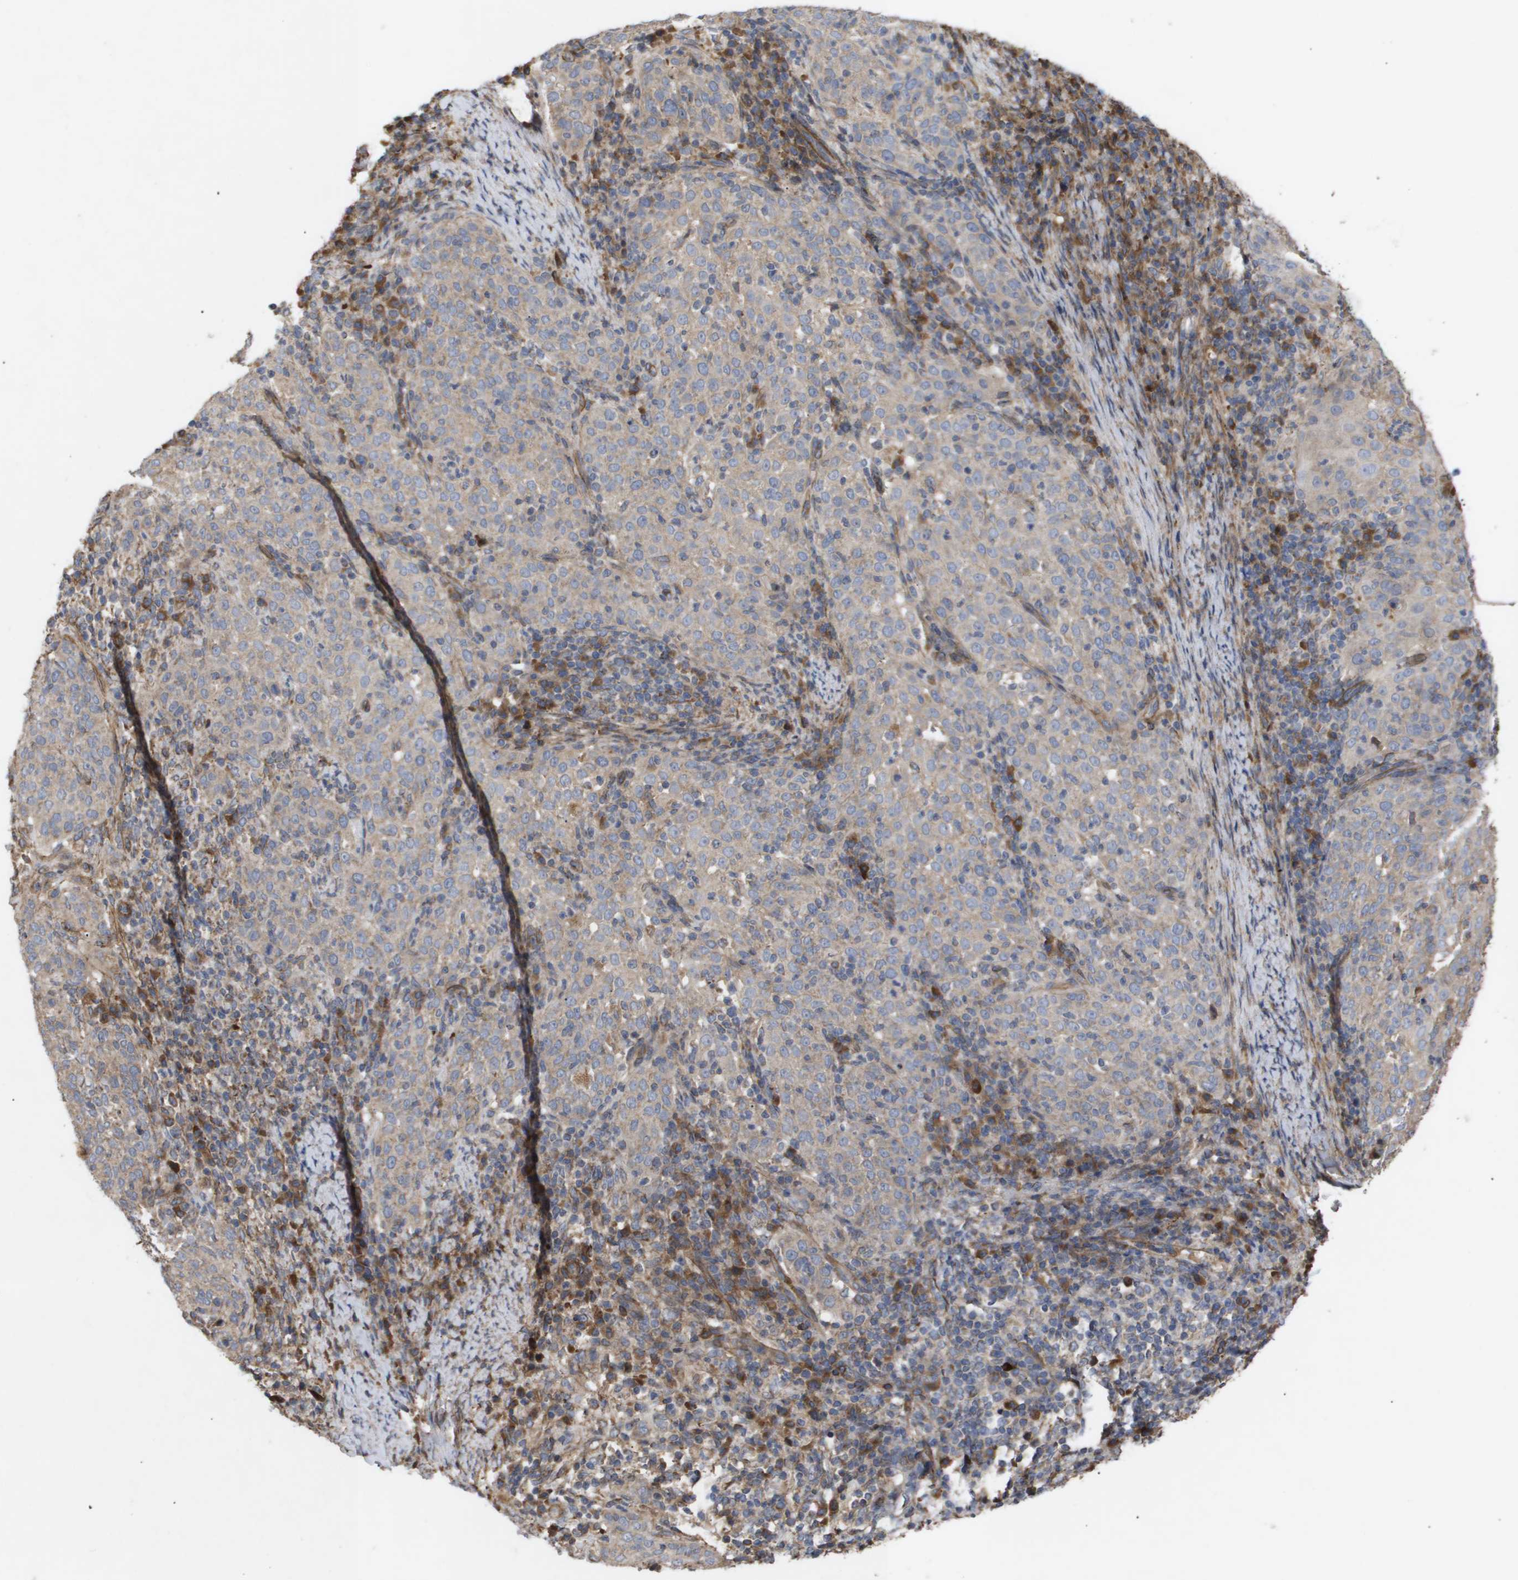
{"staining": {"intensity": "weak", "quantity": ">75%", "location": "cytoplasmic/membranous"}, "tissue": "cervical cancer", "cell_type": "Tumor cells", "image_type": "cancer", "snomed": [{"axis": "morphology", "description": "Squamous cell carcinoma, NOS"}, {"axis": "topography", "description": "Cervix"}], "caption": "IHC (DAB (3,3'-diaminobenzidine)) staining of human cervical cancer displays weak cytoplasmic/membranous protein staining in about >75% of tumor cells.", "gene": "TNS1", "patient": {"sex": "female", "age": 51}}